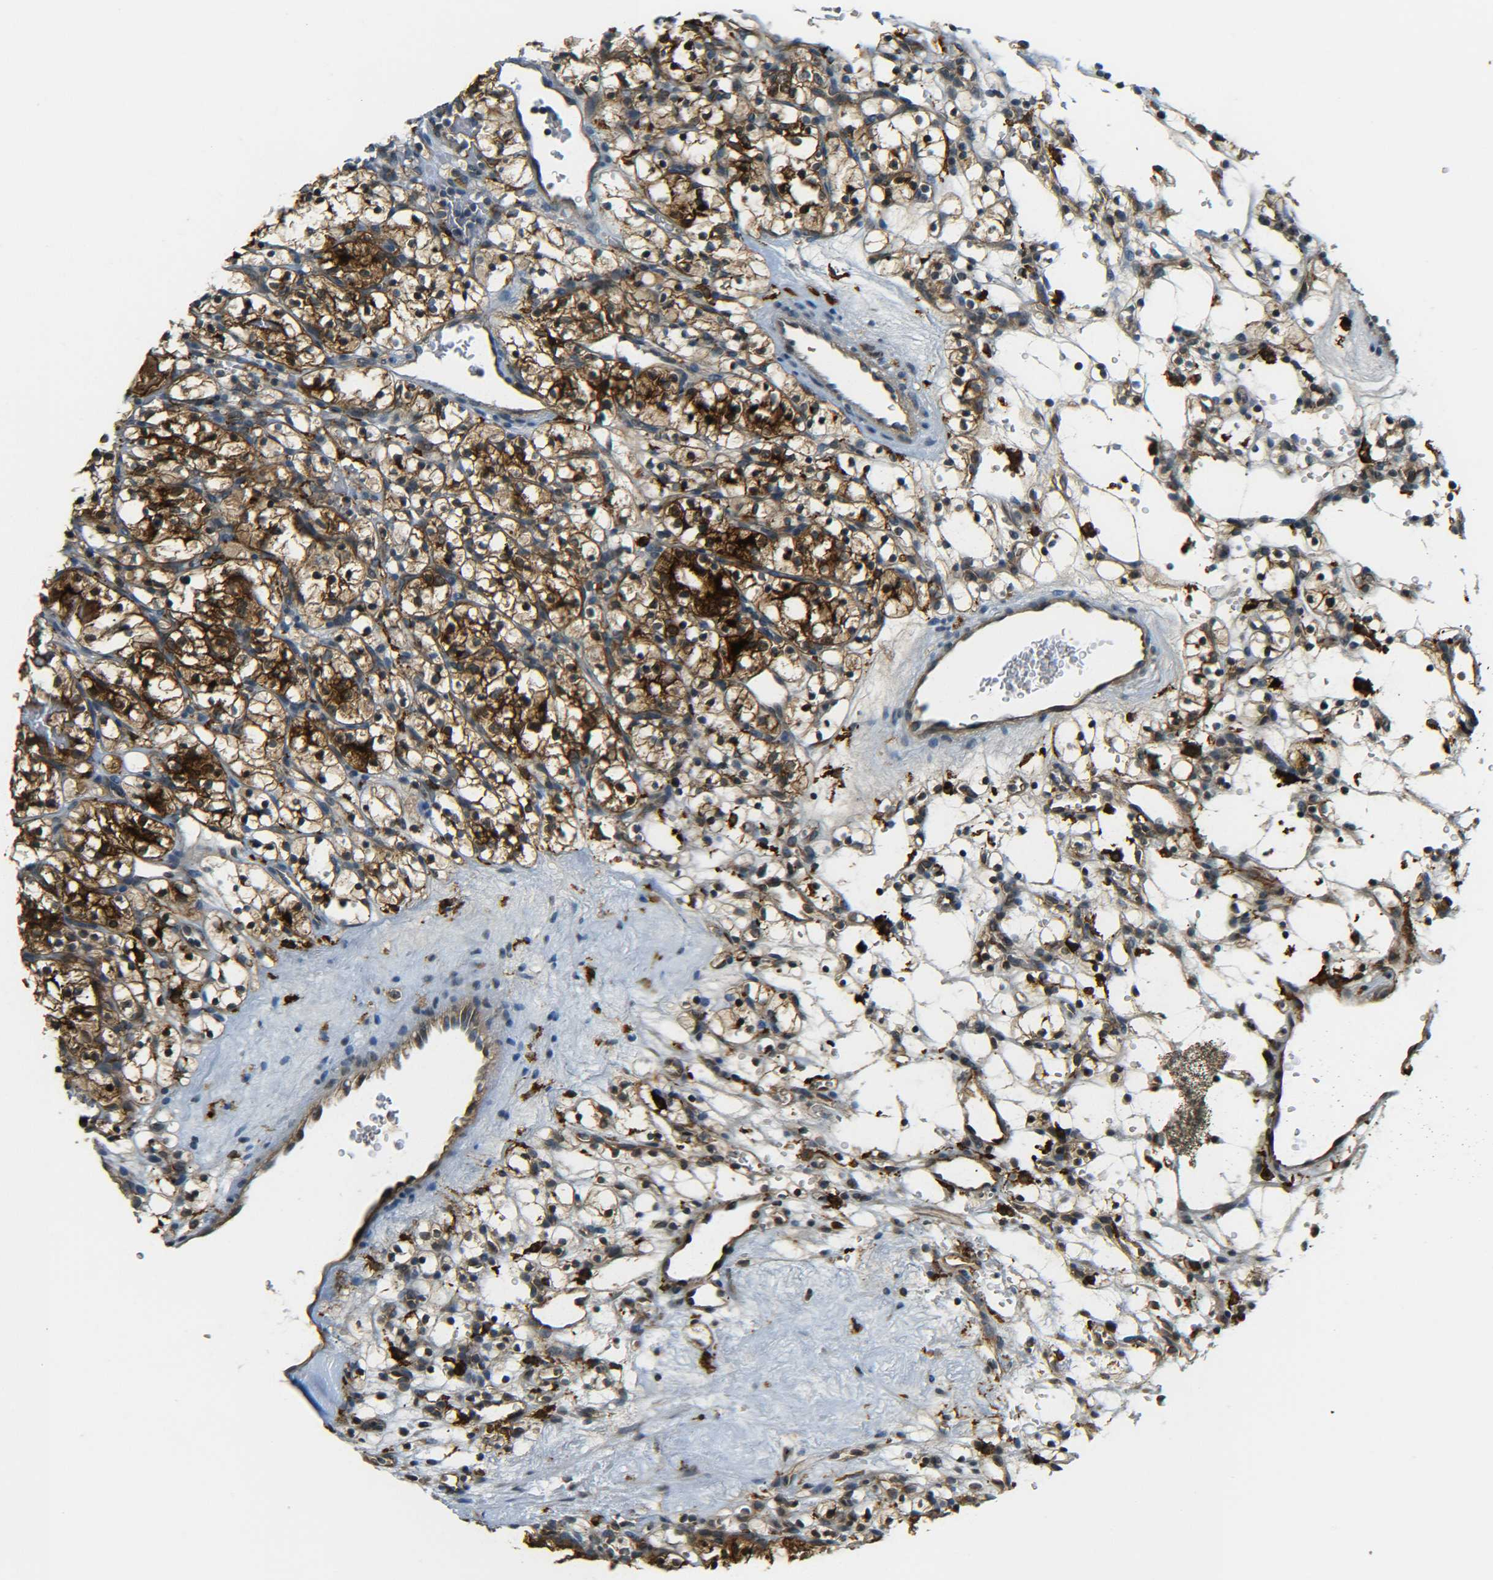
{"staining": {"intensity": "strong", "quantity": ">75%", "location": "cytoplasmic/membranous"}, "tissue": "renal cancer", "cell_type": "Tumor cells", "image_type": "cancer", "snomed": [{"axis": "morphology", "description": "Adenocarcinoma, NOS"}, {"axis": "topography", "description": "Kidney"}], "caption": "There is high levels of strong cytoplasmic/membranous positivity in tumor cells of adenocarcinoma (renal), as demonstrated by immunohistochemical staining (brown color).", "gene": "DAB2", "patient": {"sex": "female", "age": 57}}